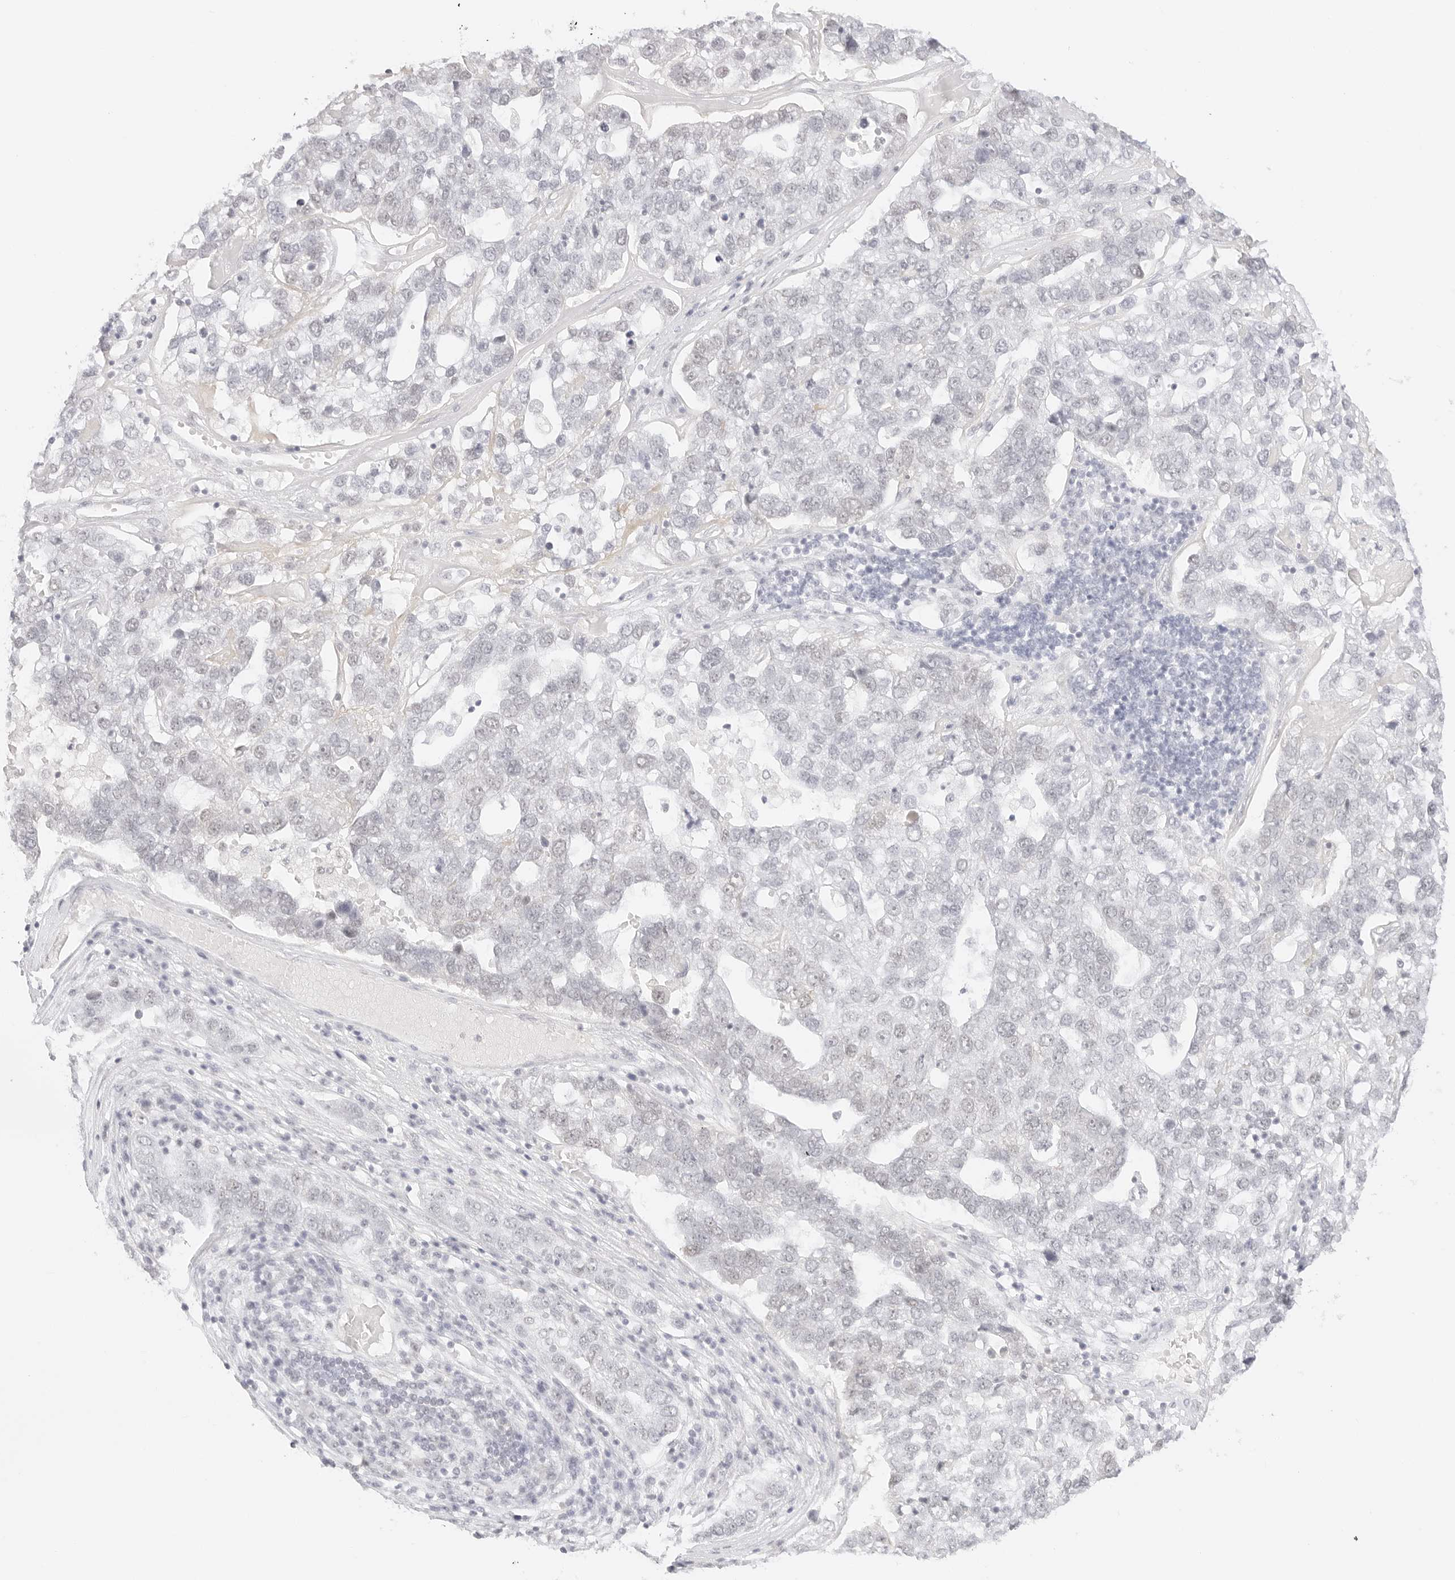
{"staining": {"intensity": "negative", "quantity": "none", "location": "none"}, "tissue": "pancreatic cancer", "cell_type": "Tumor cells", "image_type": "cancer", "snomed": [{"axis": "morphology", "description": "Adenocarcinoma, NOS"}, {"axis": "topography", "description": "Pancreas"}], "caption": "Immunohistochemistry photomicrograph of neoplastic tissue: human adenocarcinoma (pancreatic) stained with DAB (3,3'-diaminobenzidine) reveals no significant protein expression in tumor cells.", "gene": "ITGA6", "patient": {"sex": "female", "age": 61}}